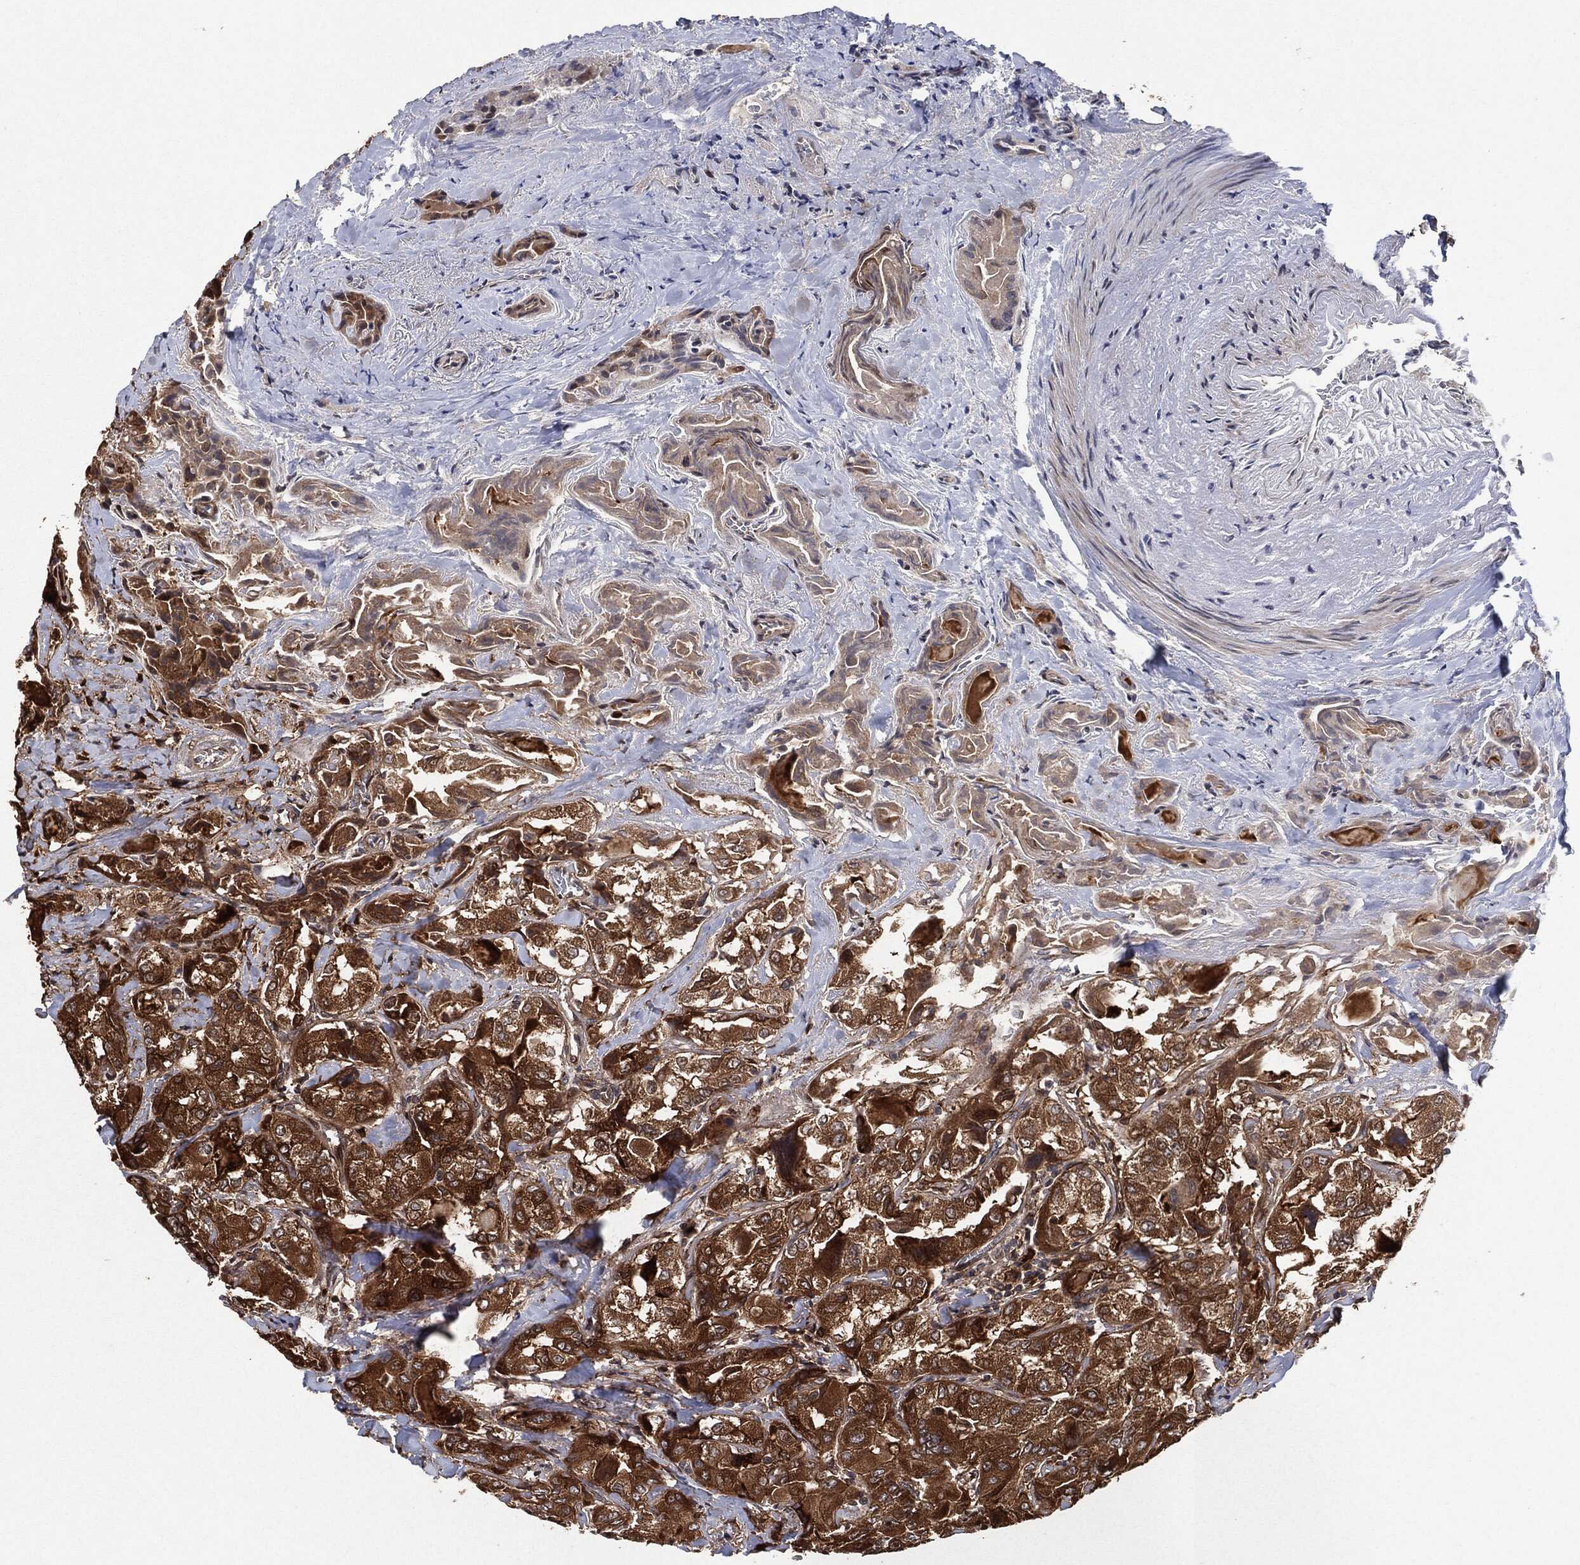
{"staining": {"intensity": "strong", "quantity": ">75%", "location": "cytoplasmic/membranous"}, "tissue": "thyroid cancer", "cell_type": "Tumor cells", "image_type": "cancer", "snomed": [{"axis": "morphology", "description": "Normal tissue, NOS"}, {"axis": "morphology", "description": "Papillary adenocarcinoma, NOS"}, {"axis": "topography", "description": "Thyroid gland"}], "caption": "Brown immunohistochemical staining in thyroid papillary adenocarcinoma displays strong cytoplasmic/membranous staining in about >75% of tumor cells. Using DAB (brown) and hematoxylin (blue) stains, captured at high magnification using brightfield microscopy.", "gene": "BCAR1", "patient": {"sex": "female", "age": 66}}